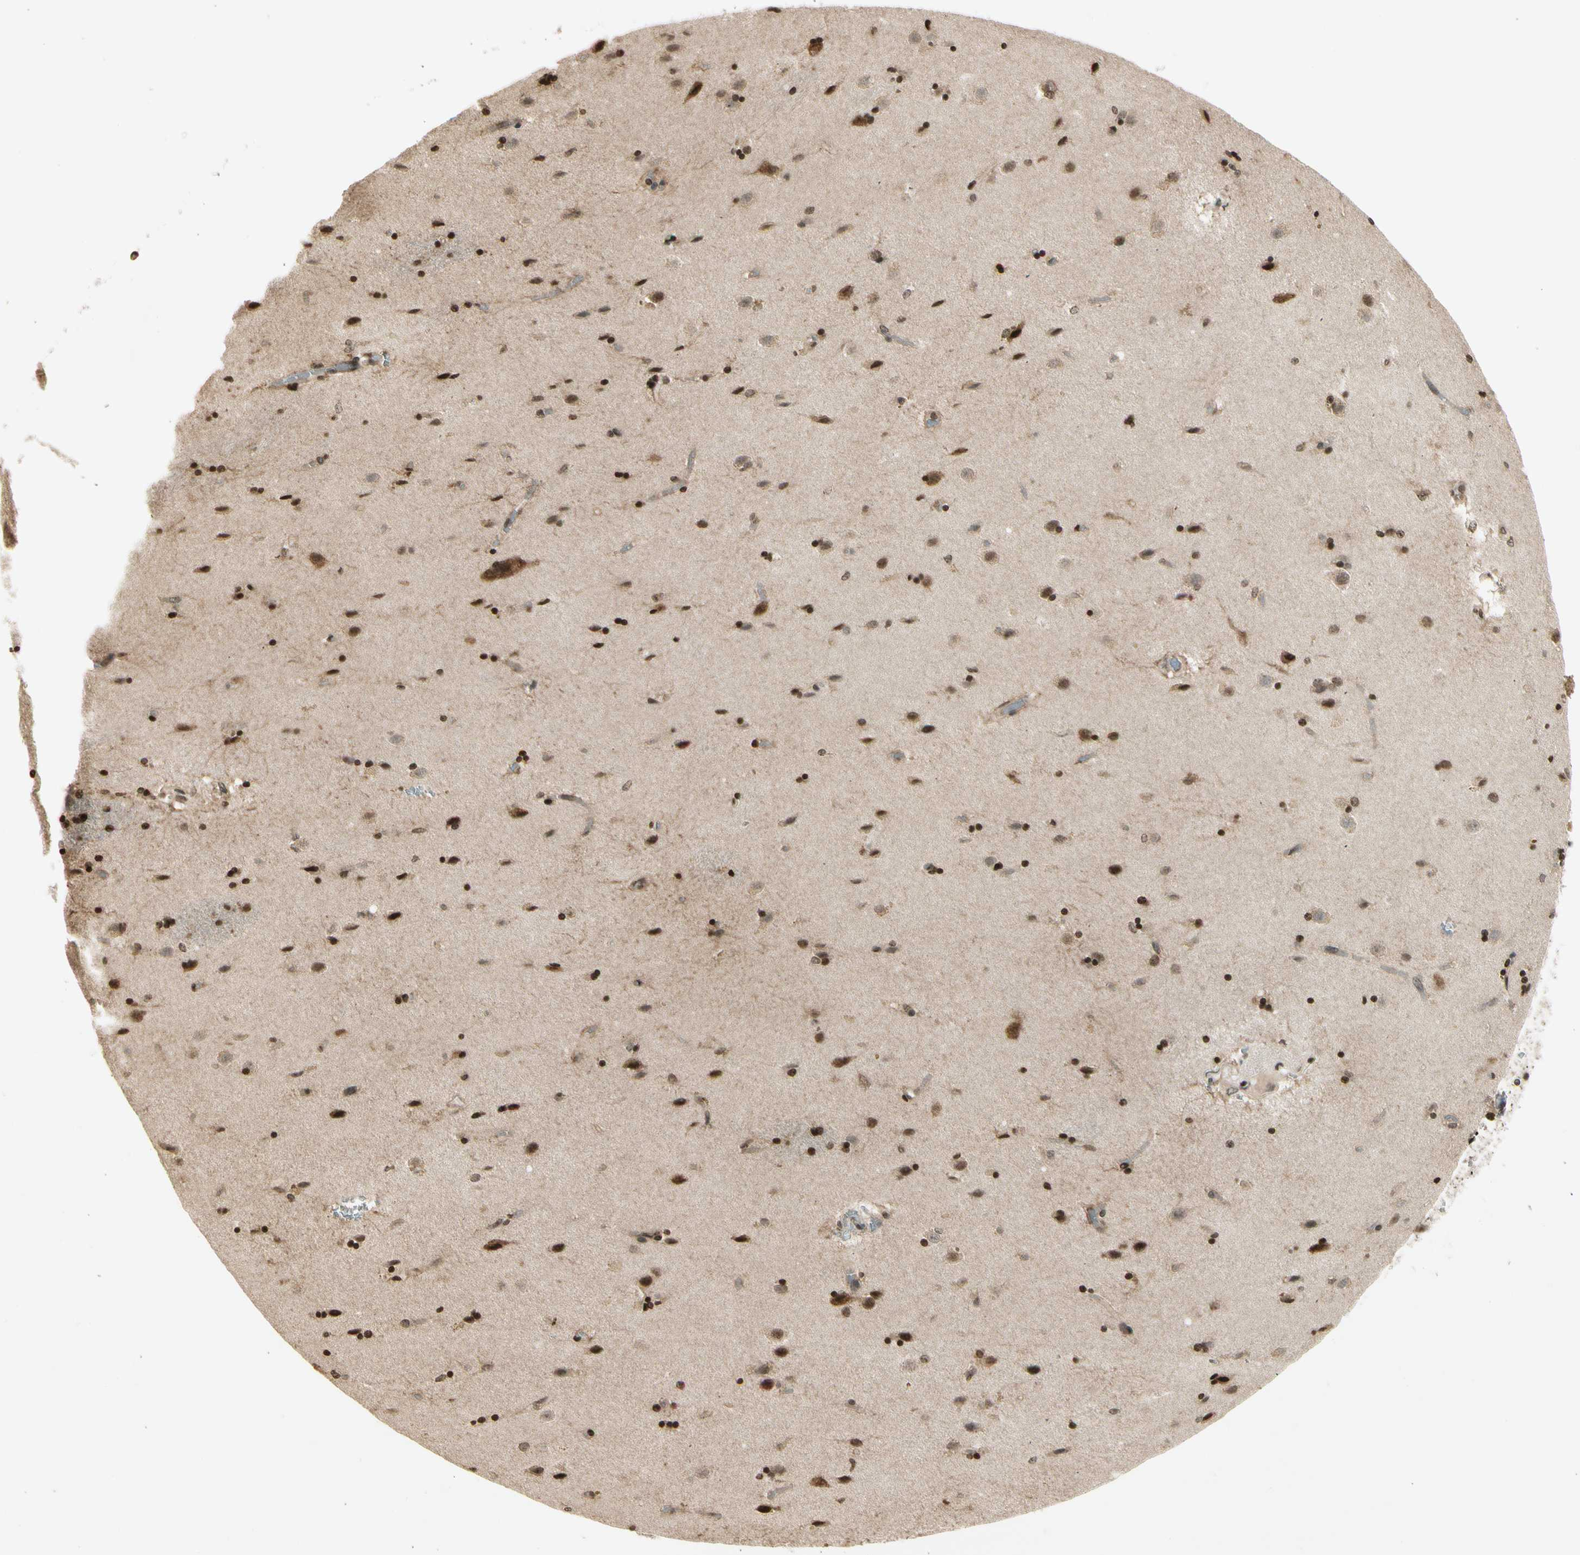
{"staining": {"intensity": "moderate", "quantity": ">75%", "location": "cytoplasmic/membranous,nuclear"}, "tissue": "caudate", "cell_type": "Glial cells", "image_type": "normal", "snomed": [{"axis": "morphology", "description": "Normal tissue, NOS"}, {"axis": "topography", "description": "Lateral ventricle wall"}], "caption": "Caudate stained with immunohistochemistry (IHC) shows moderate cytoplasmic/membranous,nuclear staining in about >75% of glial cells. (Brightfield microscopy of DAB IHC at high magnification).", "gene": "SMN2", "patient": {"sex": "female", "age": 54}}